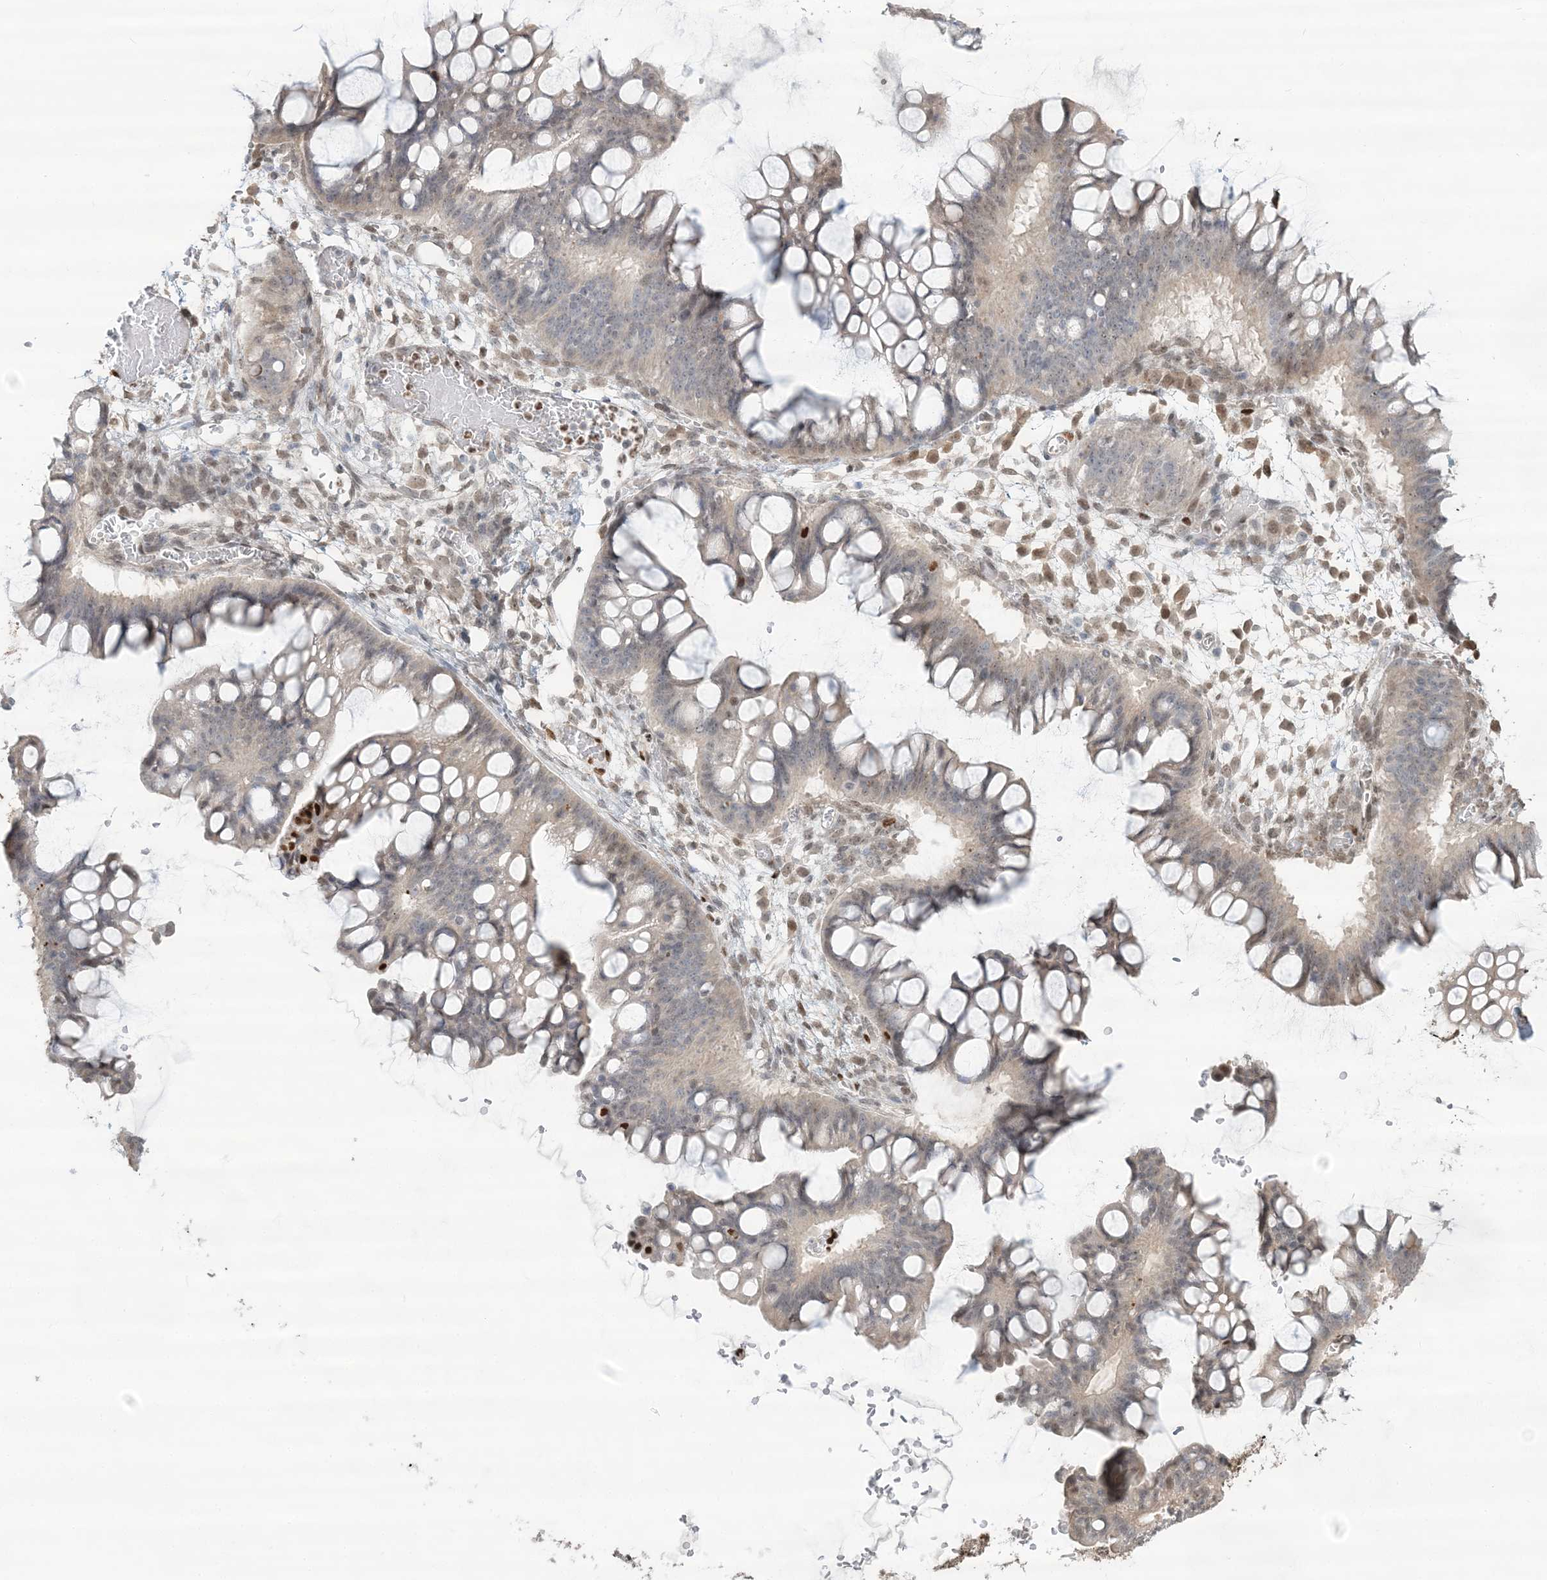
{"staining": {"intensity": "strong", "quantity": "<25%", "location": "nuclear"}, "tissue": "ovarian cancer", "cell_type": "Tumor cells", "image_type": "cancer", "snomed": [{"axis": "morphology", "description": "Cystadenocarcinoma, mucinous, NOS"}, {"axis": "topography", "description": "Ovary"}], "caption": "An immunohistochemistry (IHC) image of tumor tissue is shown. Protein staining in brown labels strong nuclear positivity in ovarian cancer within tumor cells.", "gene": "SUMO2", "patient": {"sex": "female", "age": 73}}